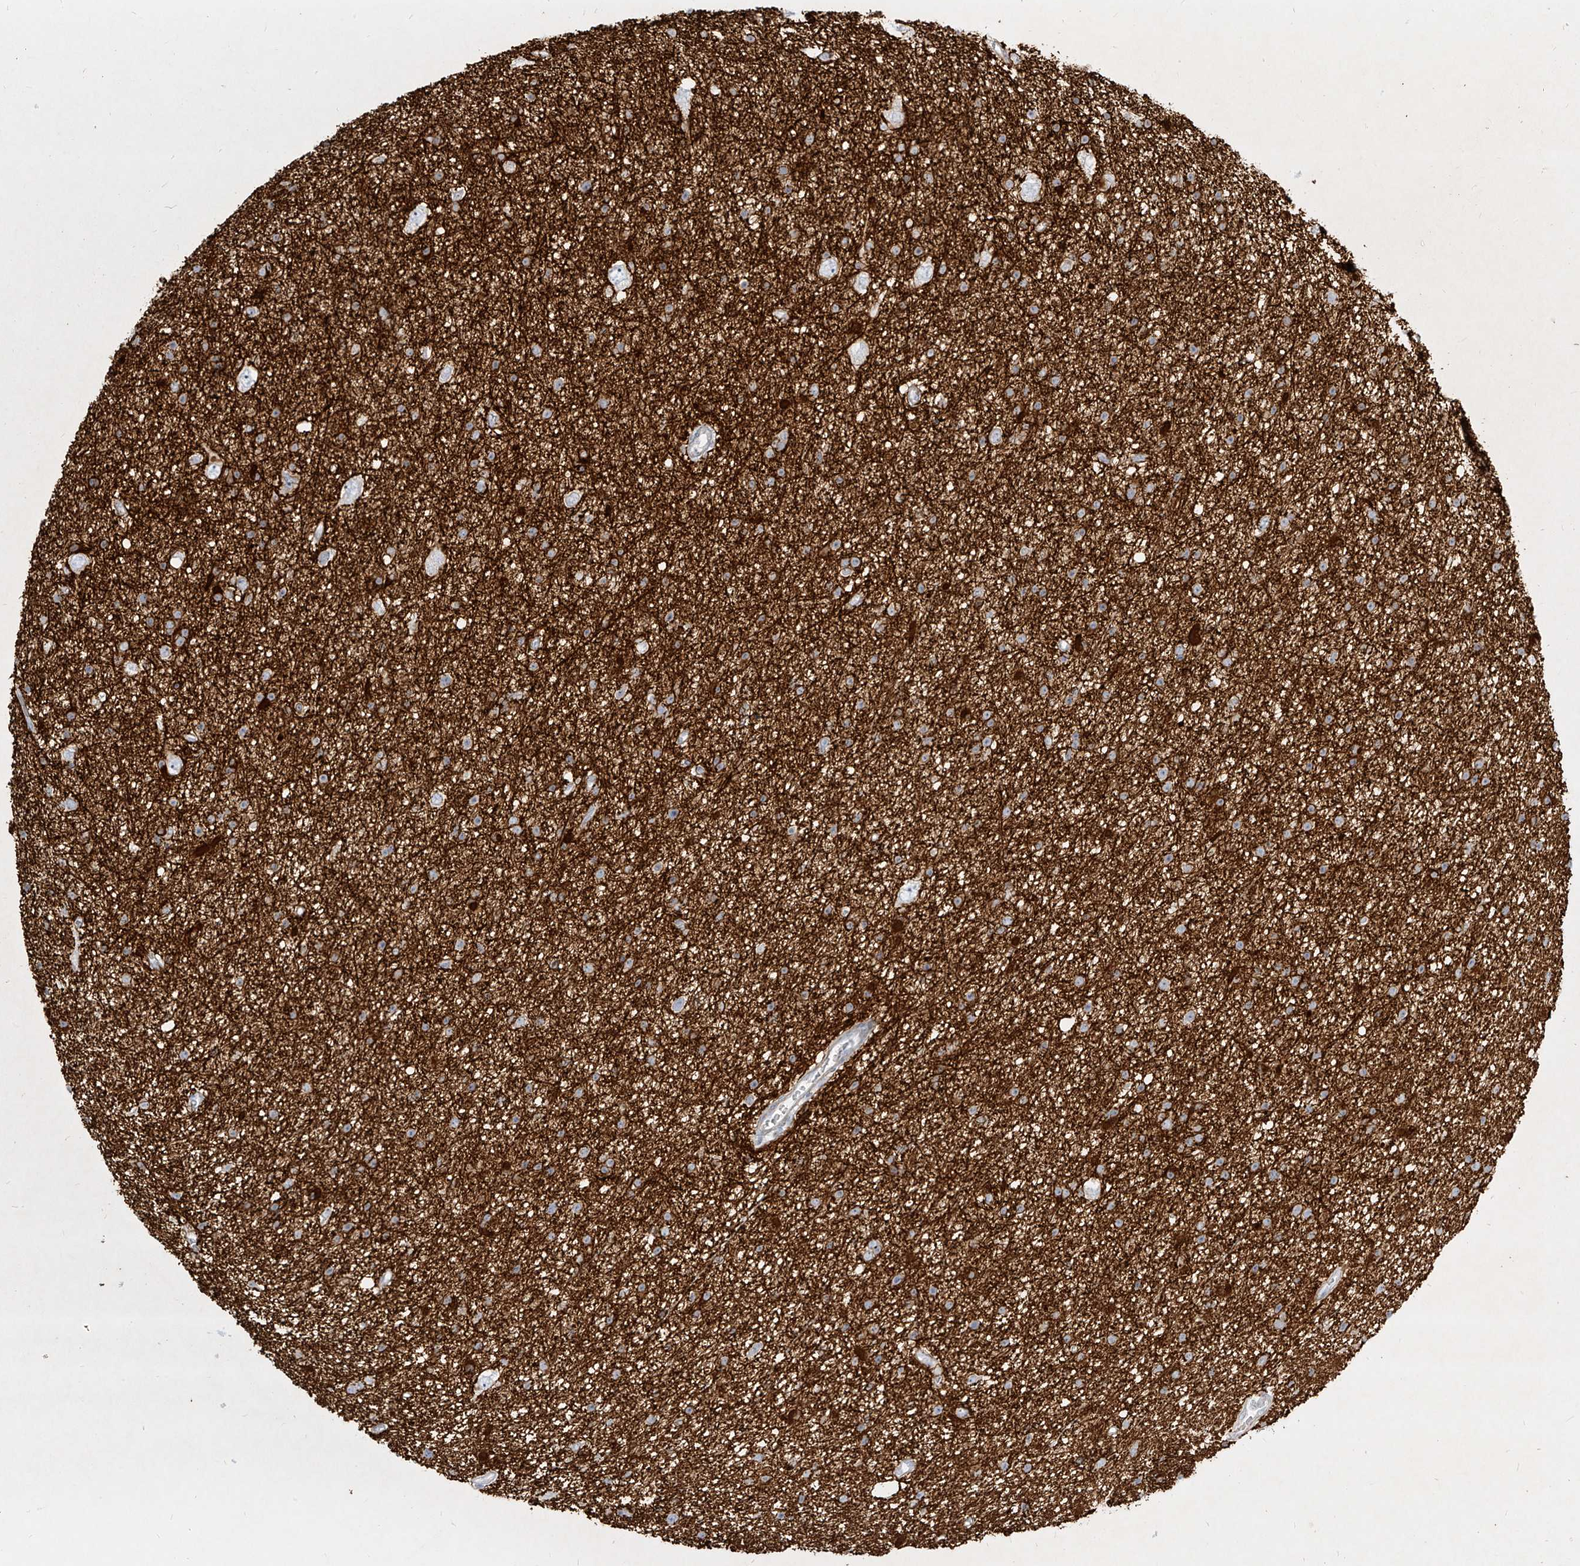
{"staining": {"intensity": "negative", "quantity": "none", "location": "none"}, "tissue": "glioma", "cell_type": "Tumor cells", "image_type": "cancer", "snomed": [{"axis": "morphology", "description": "Glioma, malignant, Low grade"}, {"axis": "topography", "description": "Cerebral cortex"}], "caption": "The immunohistochemistry (IHC) histopathology image has no significant expression in tumor cells of glioma tissue.", "gene": "ITPKB", "patient": {"sex": "female", "age": 39}}